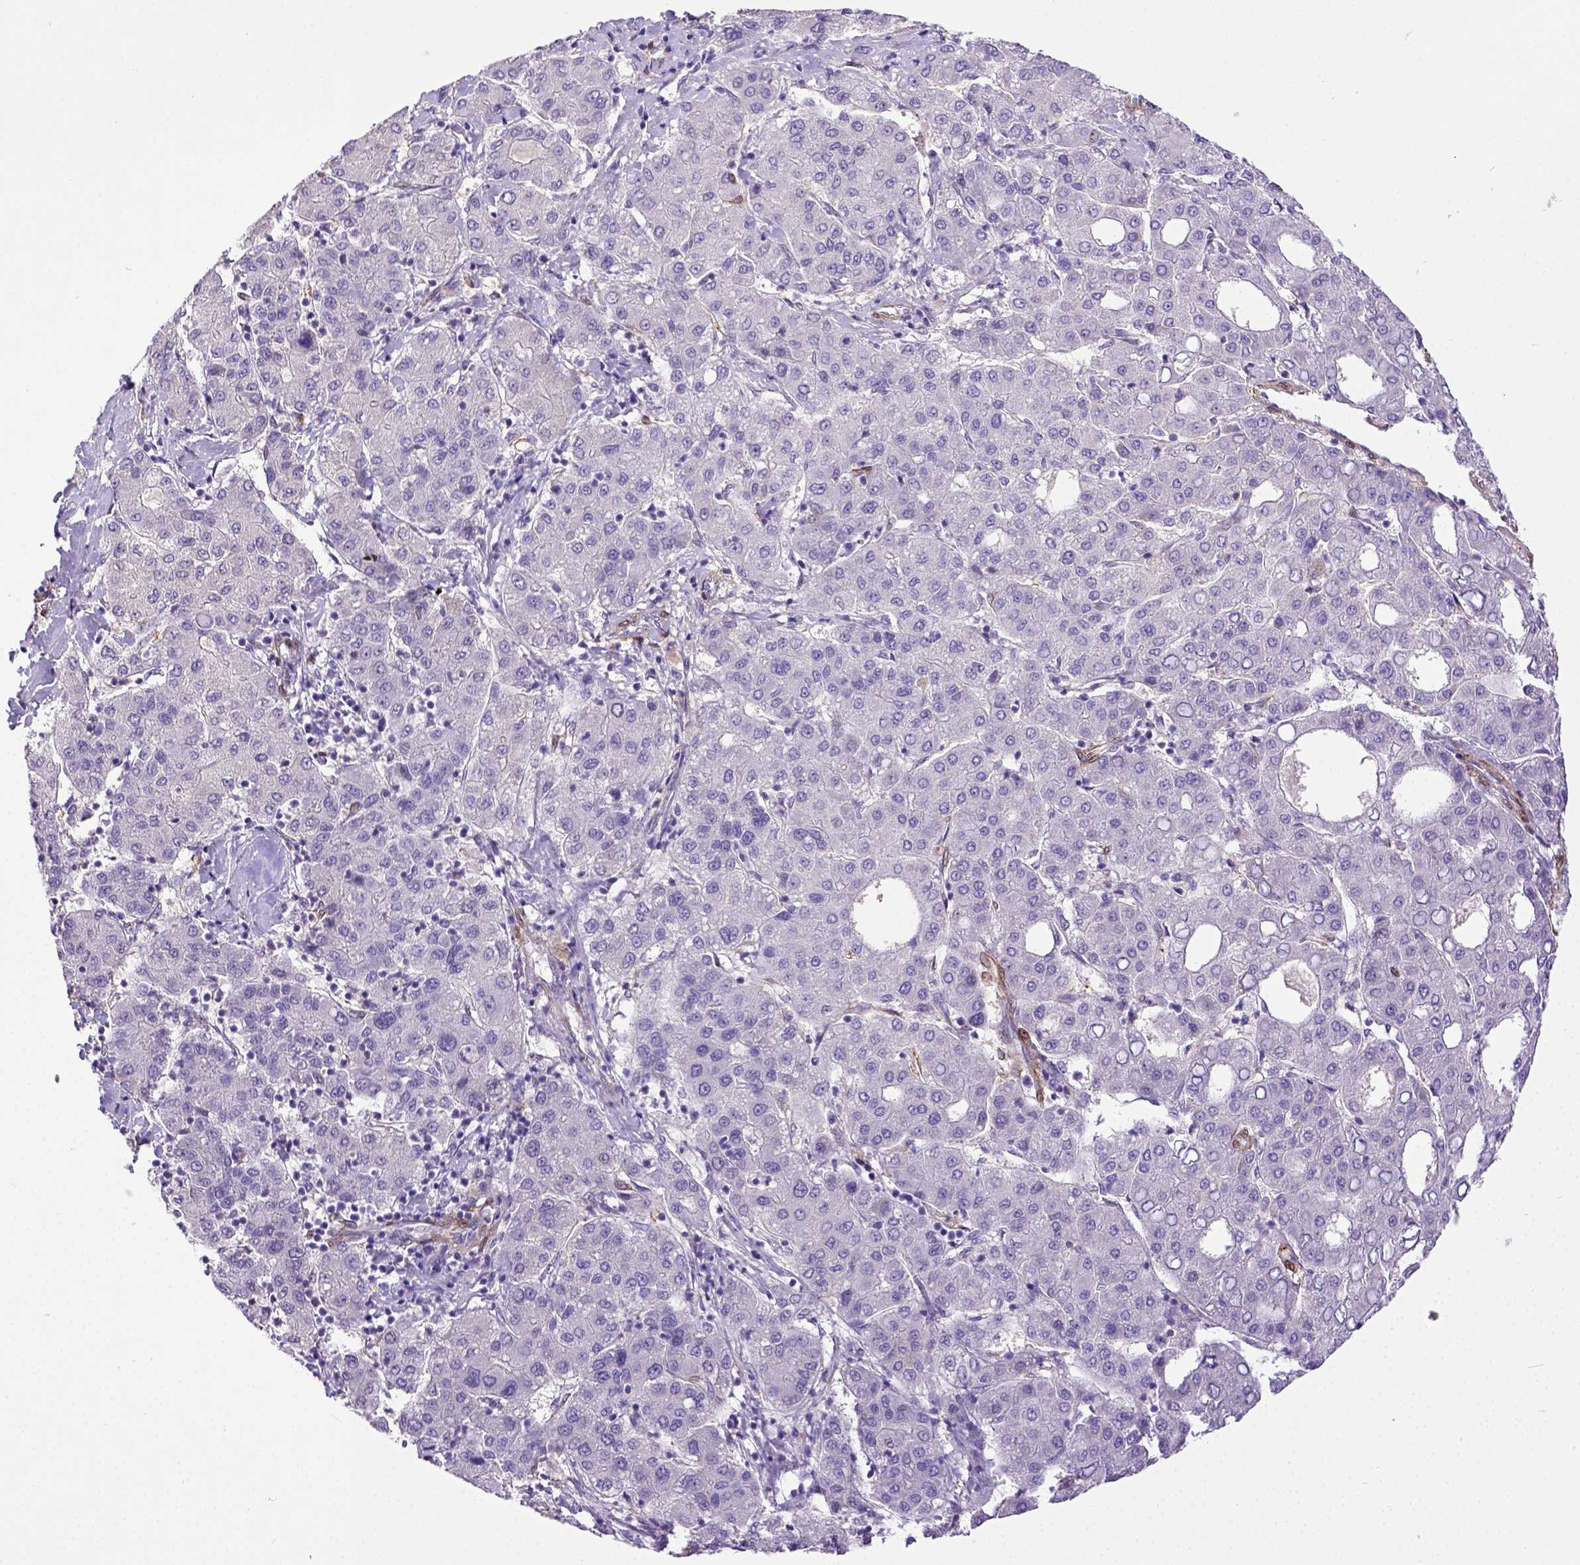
{"staining": {"intensity": "negative", "quantity": "none", "location": "none"}, "tissue": "liver cancer", "cell_type": "Tumor cells", "image_type": "cancer", "snomed": [{"axis": "morphology", "description": "Carcinoma, Hepatocellular, NOS"}, {"axis": "topography", "description": "Liver"}], "caption": "IHC histopathology image of hepatocellular carcinoma (liver) stained for a protein (brown), which reveals no positivity in tumor cells. (Brightfield microscopy of DAB IHC at high magnification).", "gene": "BTN1A1", "patient": {"sex": "male", "age": 65}}